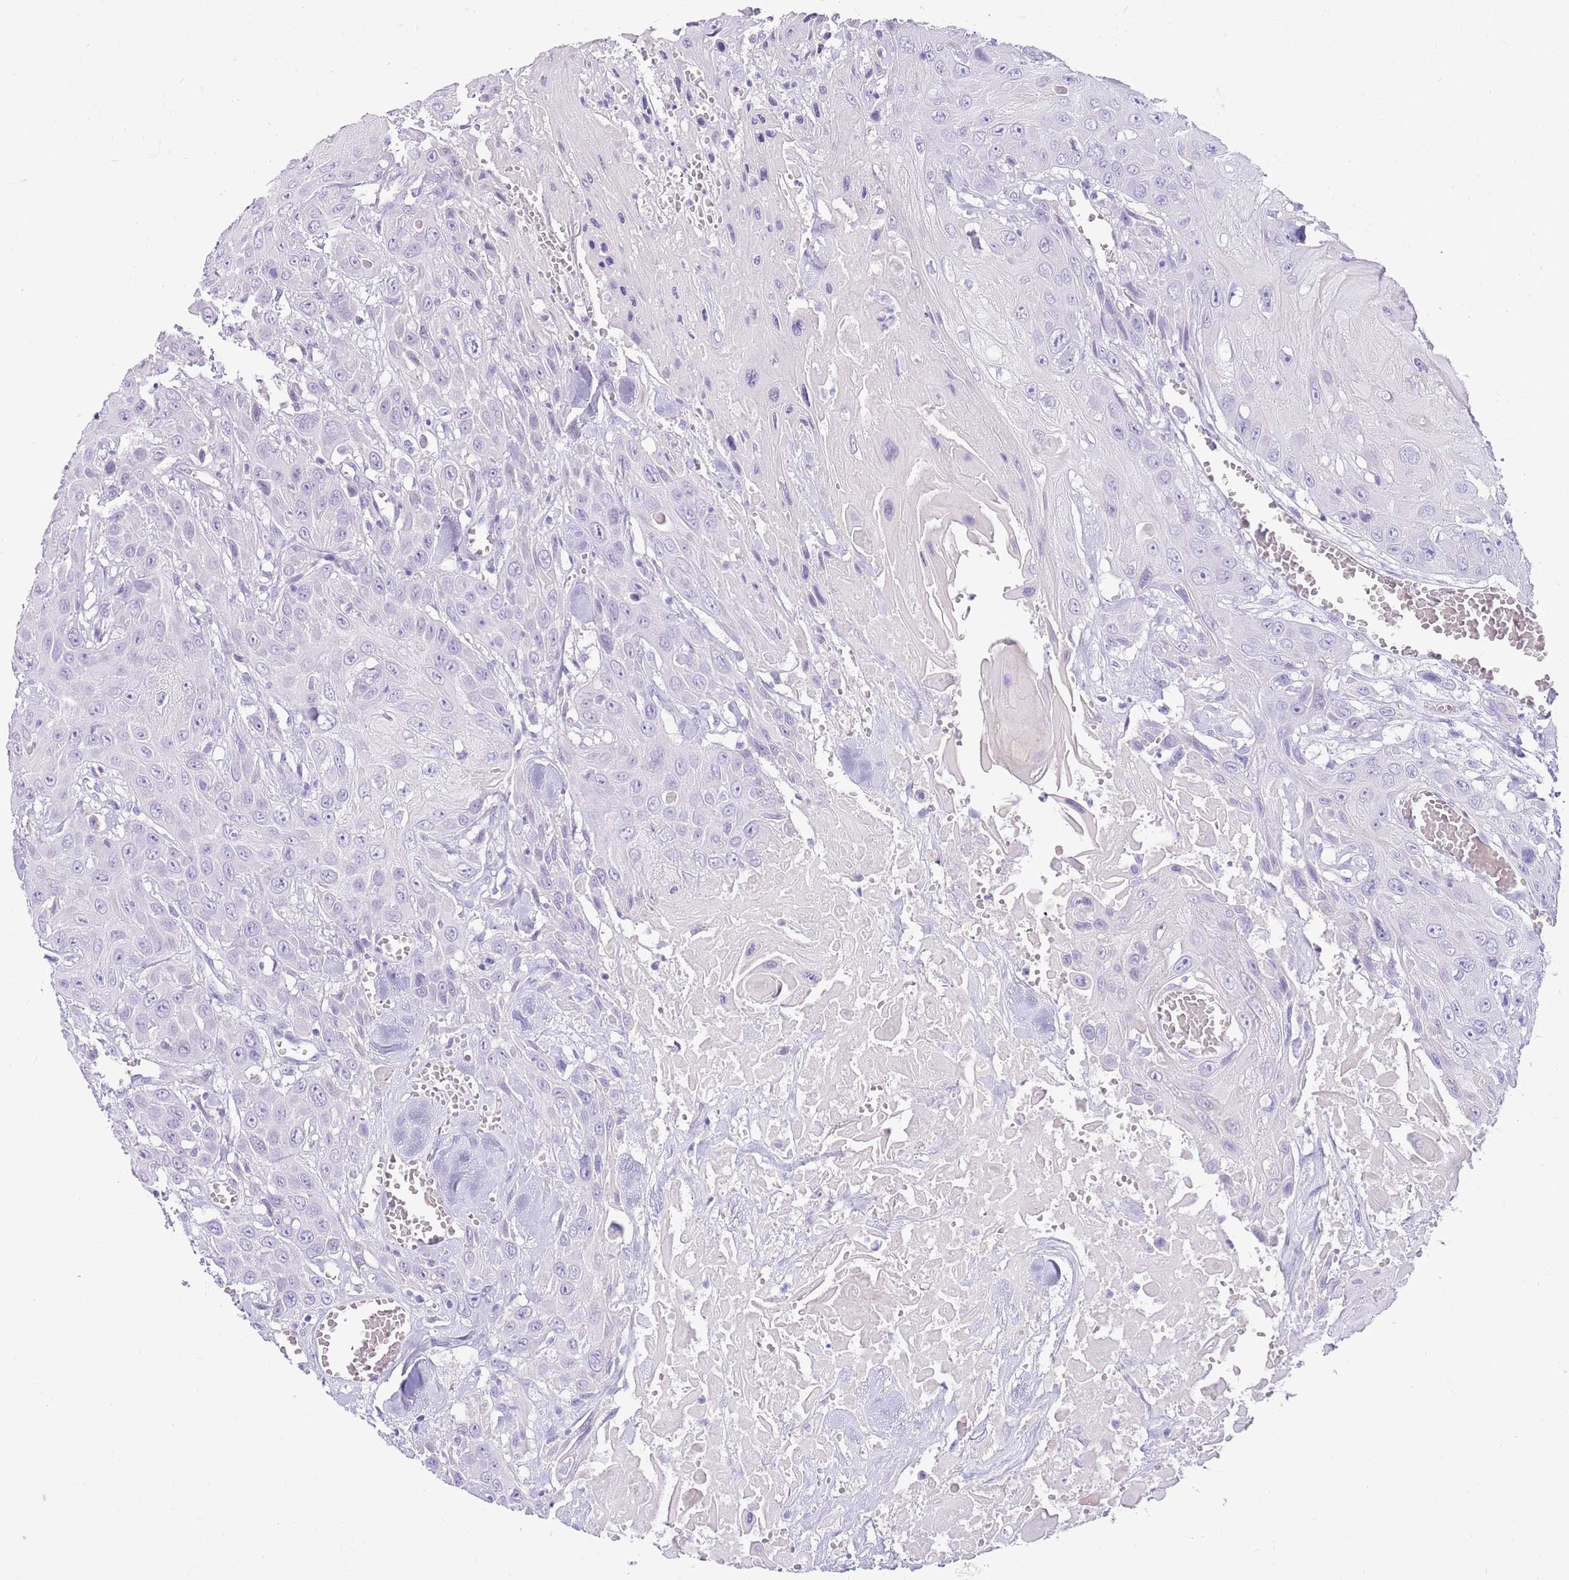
{"staining": {"intensity": "negative", "quantity": "none", "location": "none"}, "tissue": "head and neck cancer", "cell_type": "Tumor cells", "image_type": "cancer", "snomed": [{"axis": "morphology", "description": "Squamous cell carcinoma, NOS"}, {"axis": "topography", "description": "Head-Neck"}], "caption": "Tumor cells show no significant protein expression in head and neck cancer (squamous cell carcinoma).", "gene": "TOX2", "patient": {"sex": "male", "age": 81}}